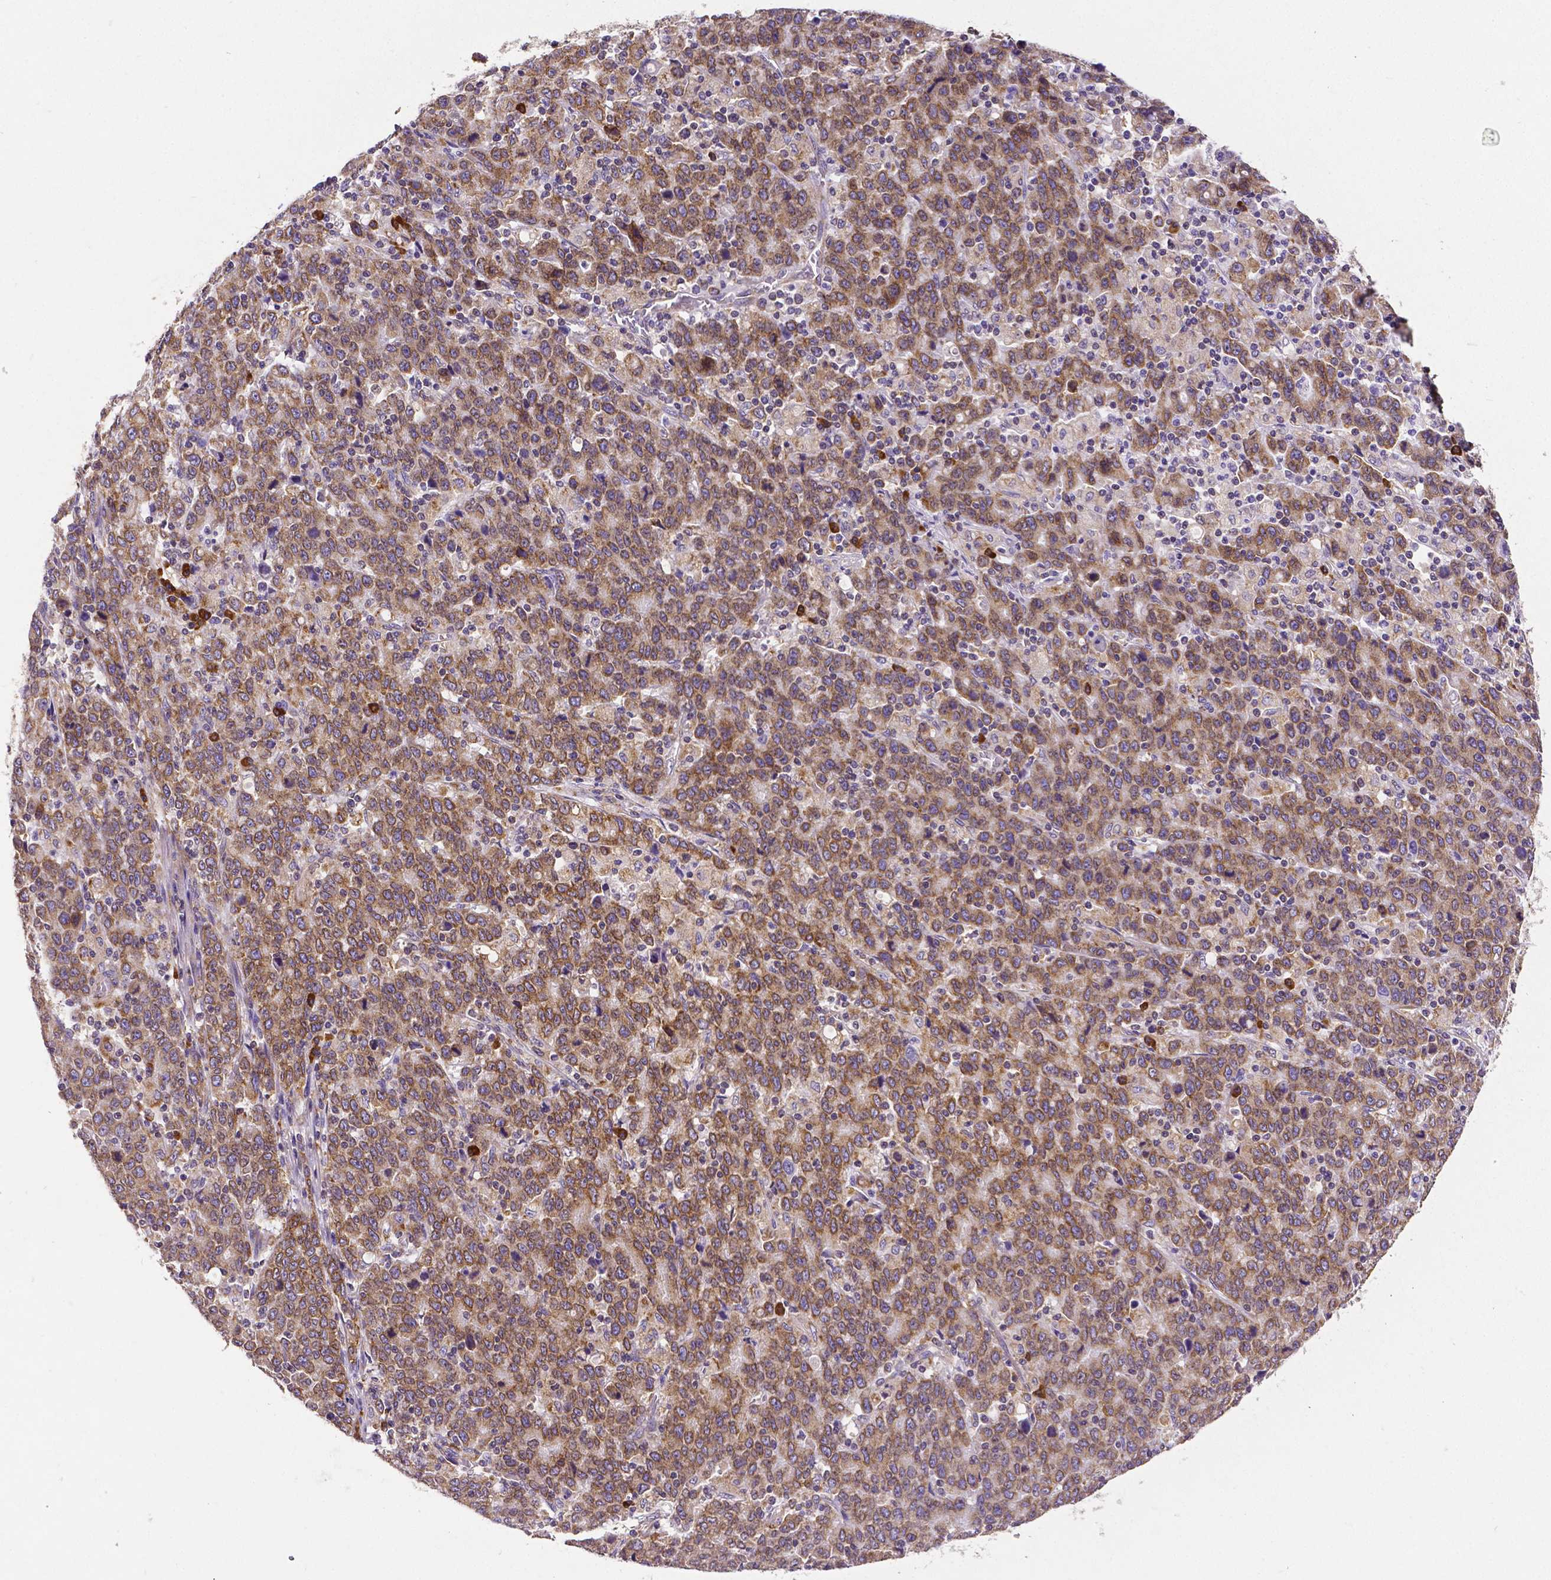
{"staining": {"intensity": "moderate", "quantity": ">75%", "location": "cytoplasmic/membranous"}, "tissue": "stomach cancer", "cell_type": "Tumor cells", "image_type": "cancer", "snomed": [{"axis": "morphology", "description": "Adenocarcinoma, NOS"}, {"axis": "topography", "description": "Stomach, upper"}], "caption": "Tumor cells show moderate cytoplasmic/membranous positivity in about >75% of cells in stomach cancer.", "gene": "MTDH", "patient": {"sex": "male", "age": 69}}